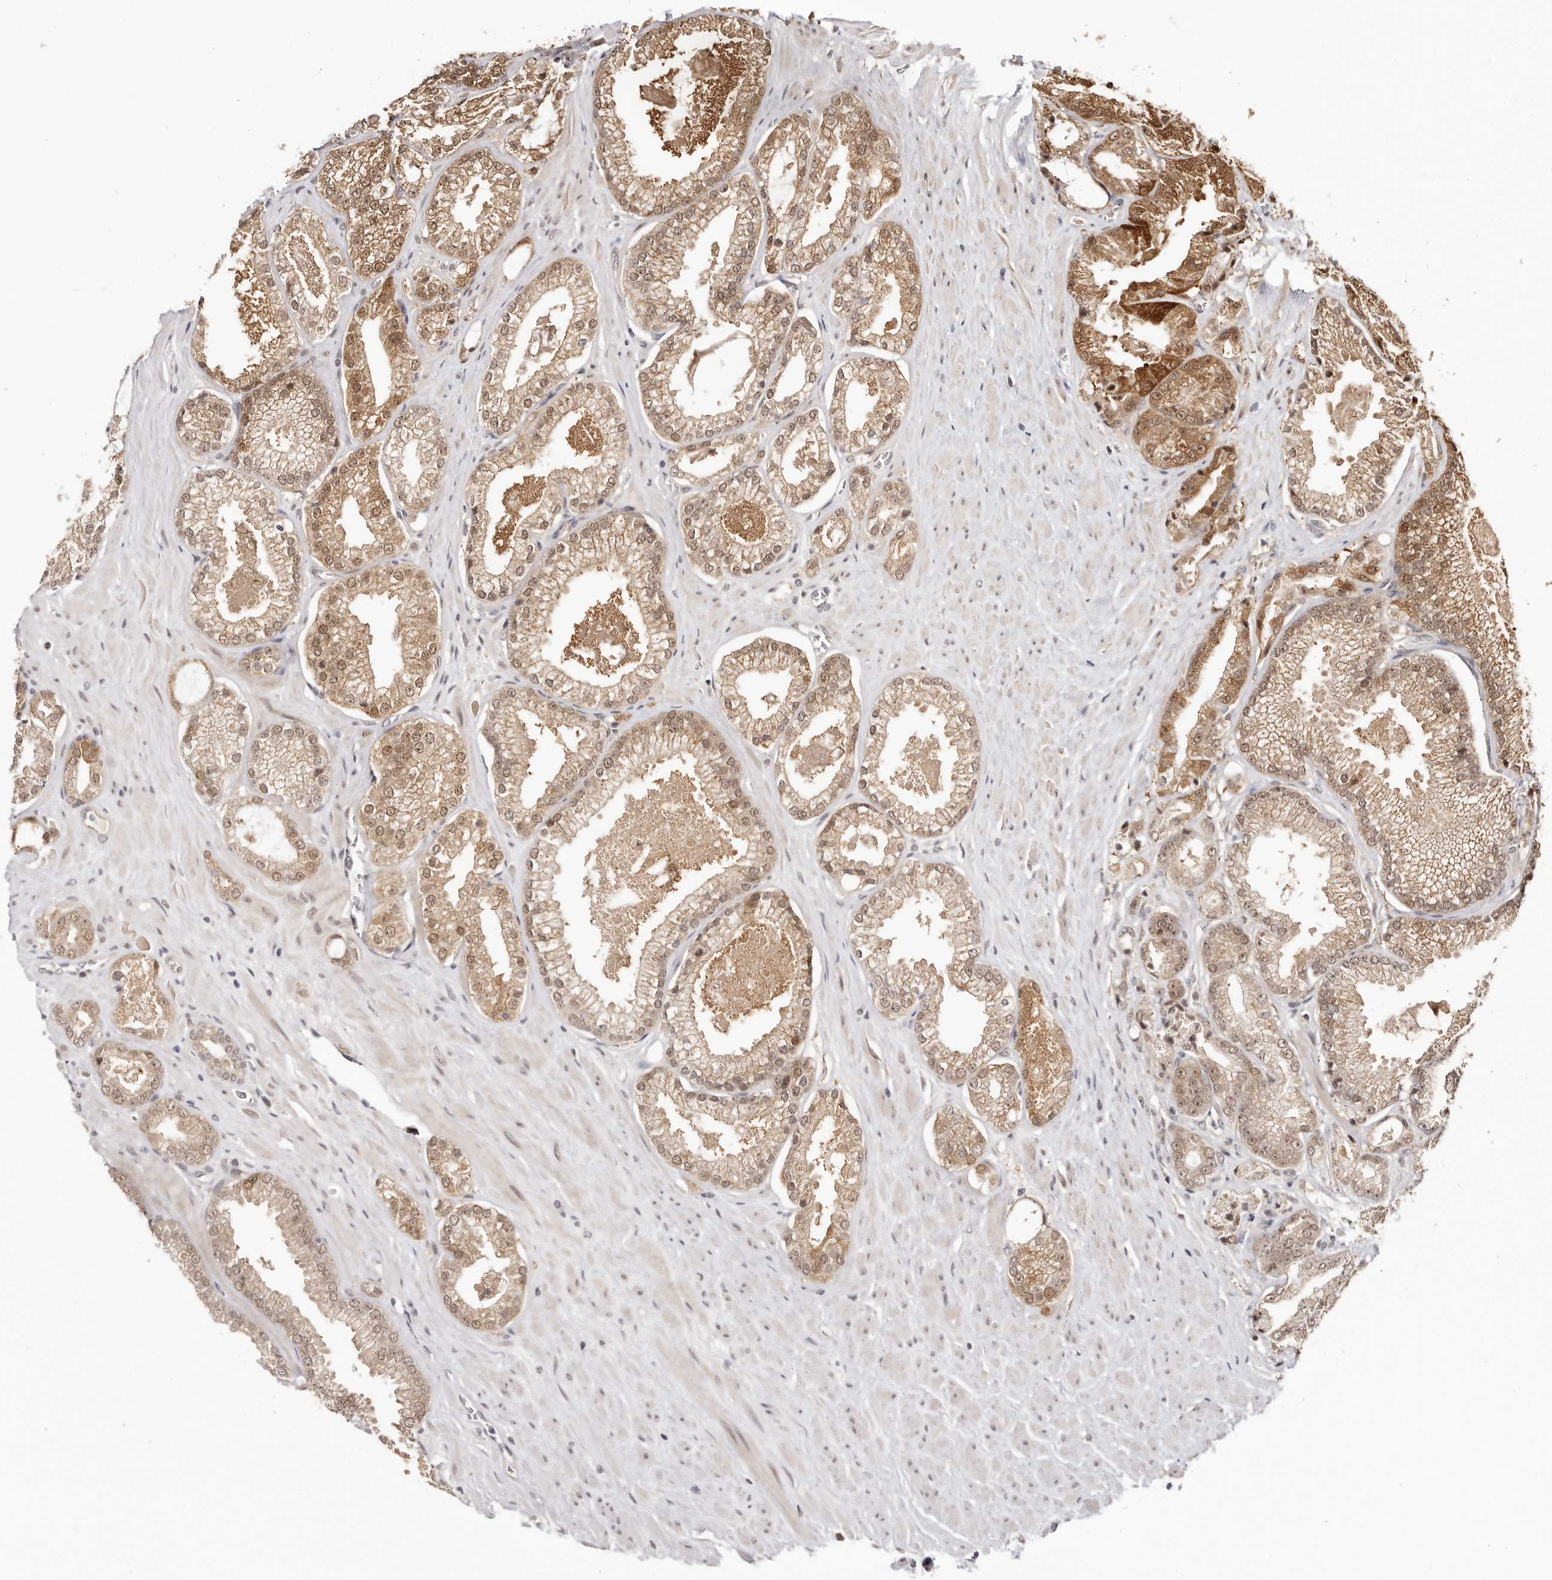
{"staining": {"intensity": "moderate", "quantity": ">75%", "location": "cytoplasmic/membranous,nuclear"}, "tissue": "prostate cancer", "cell_type": "Tumor cells", "image_type": "cancer", "snomed": [{"axis": "morphology", "description": "Adenocarcinoma, Low grade"}, {"axis": "topography", "description": "Prostate"}], "caption": "Tumor cells reveal medium levels of moderate cytoplasmic/membranous and nuclear positivity in approximately >75% of cells in low-grade adenocarcinoma (prostate).", "gene": "MED8", "patient": {"sex": "male", "age": 62}}